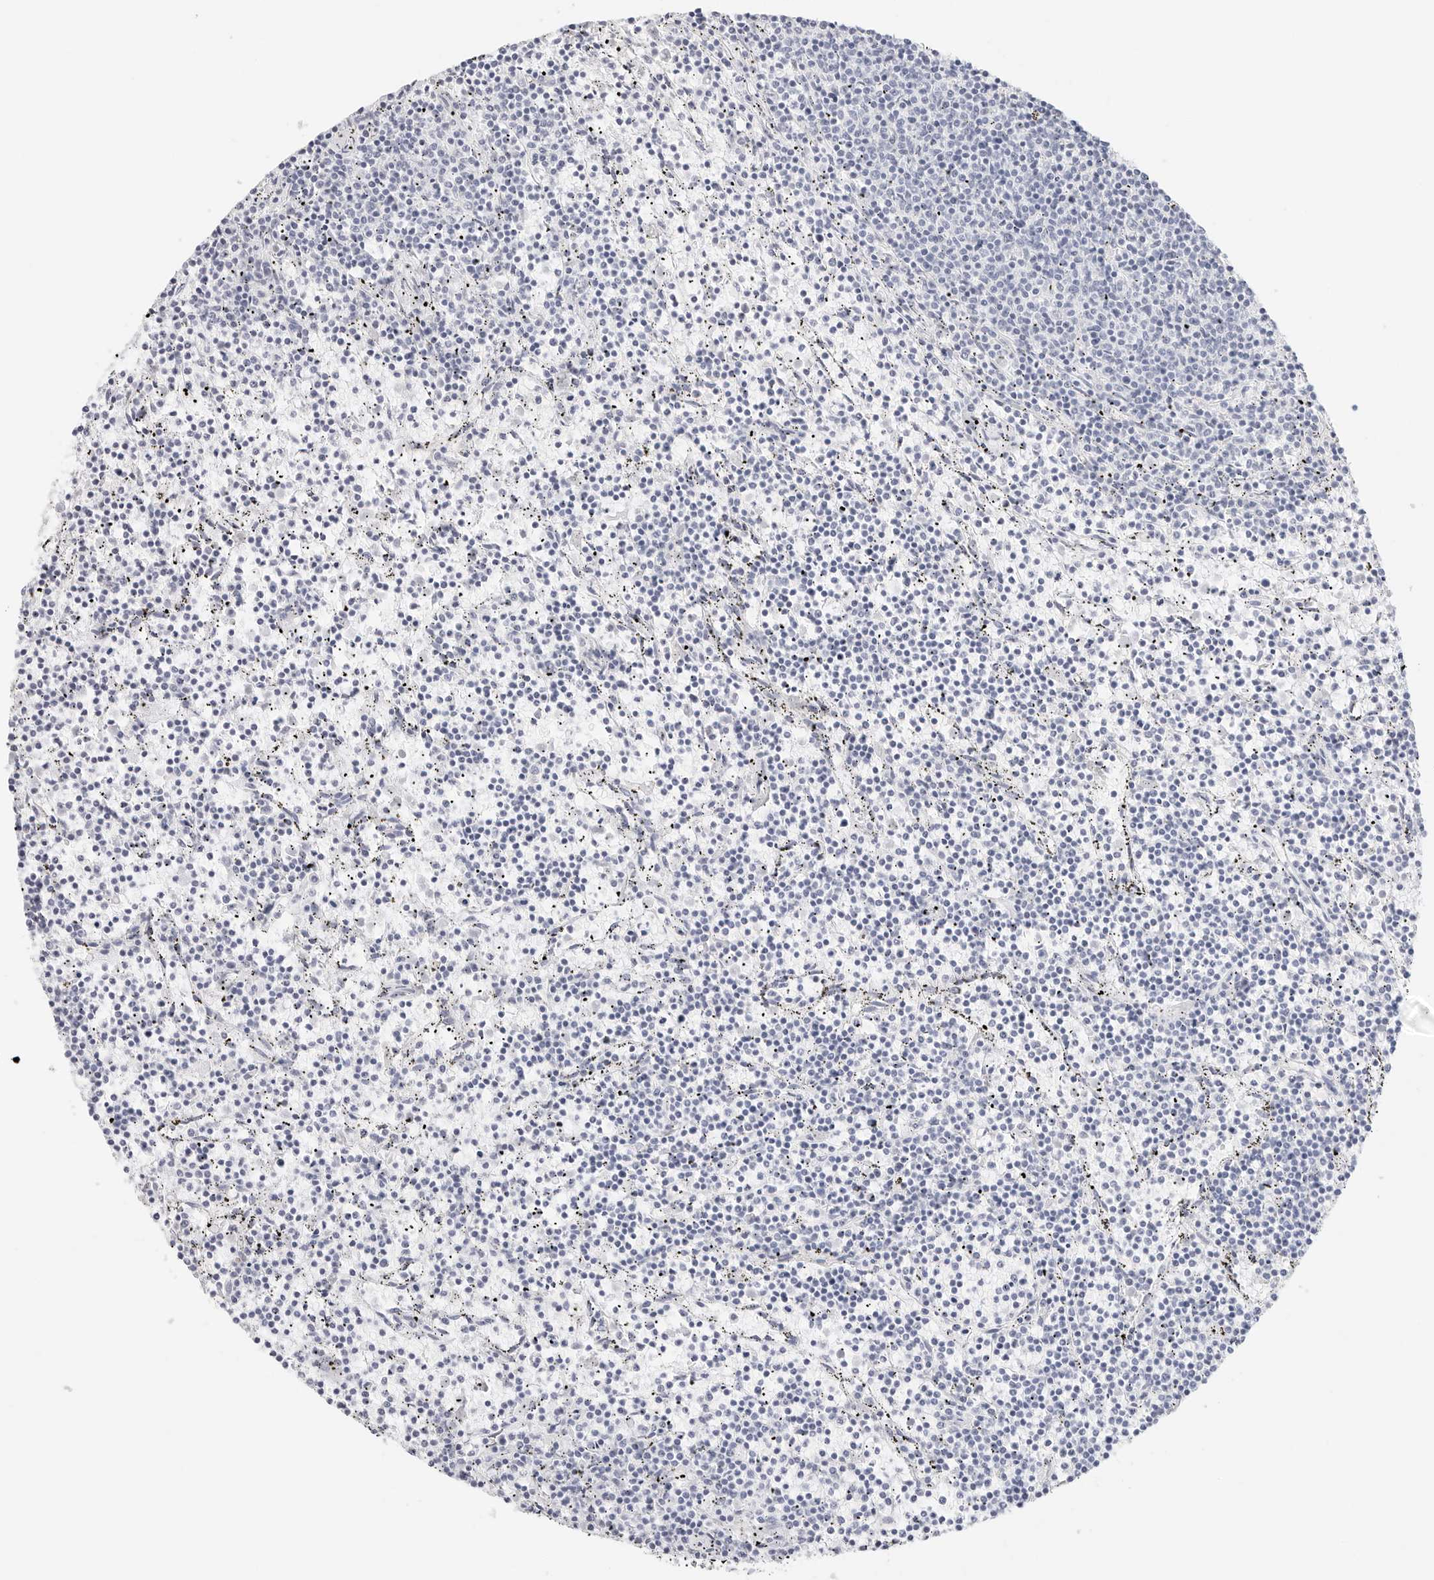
{"staining": {"intensity": "negative", "quantity": "none", "location": "none"}, "tissue": "lymphoma", "cell_type": "Tumor cells", "image_type": "cancer", "snomed": [{"axis": "morphology", "description": "Malignant lymphoma, non-Hodgkin's type, Low grade"}, {"axis": "topography", "description": "Spleen"}], "caption": "The IHC micrograph has no significant staining in tumor cells of lymphoma tissue.", "gene": "TFF2", "patient": {"sex": "female", "age": 50}}